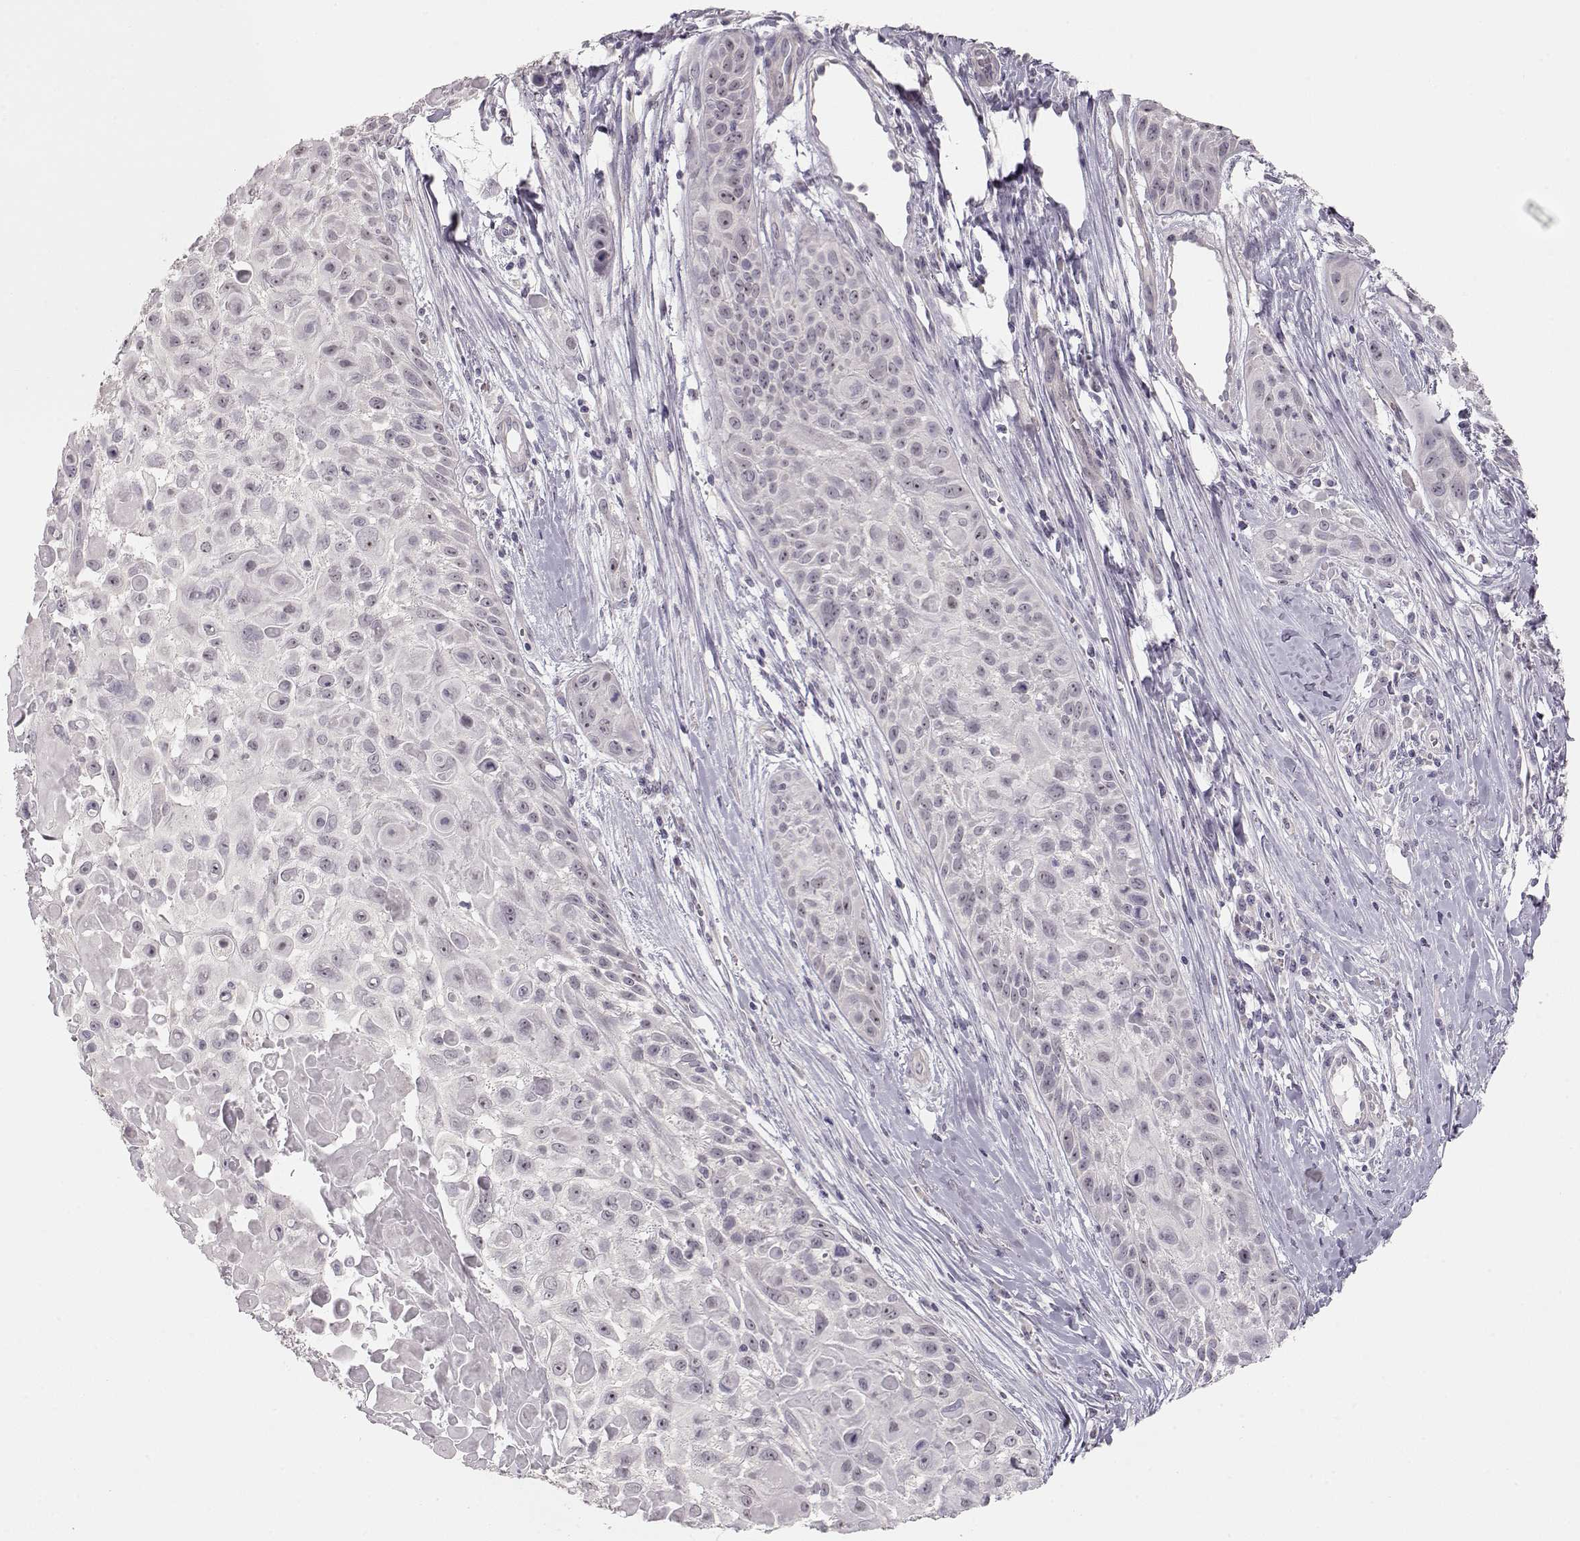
{"staining": {"intensity": "negative", "quantity": "none", "location": "none"}, "tissue": "skin cancer", "cell_type": "Tumor cells", "image_type": "cancer", "snomed": [{"axis": "morphology", "description": "Squamous cell carcinoma, NOS"}, {"axis": "topography", "description": "Skin"}, {"axis": "topography", "description": "Anal"}], "caption": "Histopathology image shows no significant protein staining in tumor cells of skin cancer. (Brightfield microscopy of DAB immunohistochemistry (IHC) at high magnification).", "gene": "FAM205A", "patient": {"sex": "female", "age": 75}}